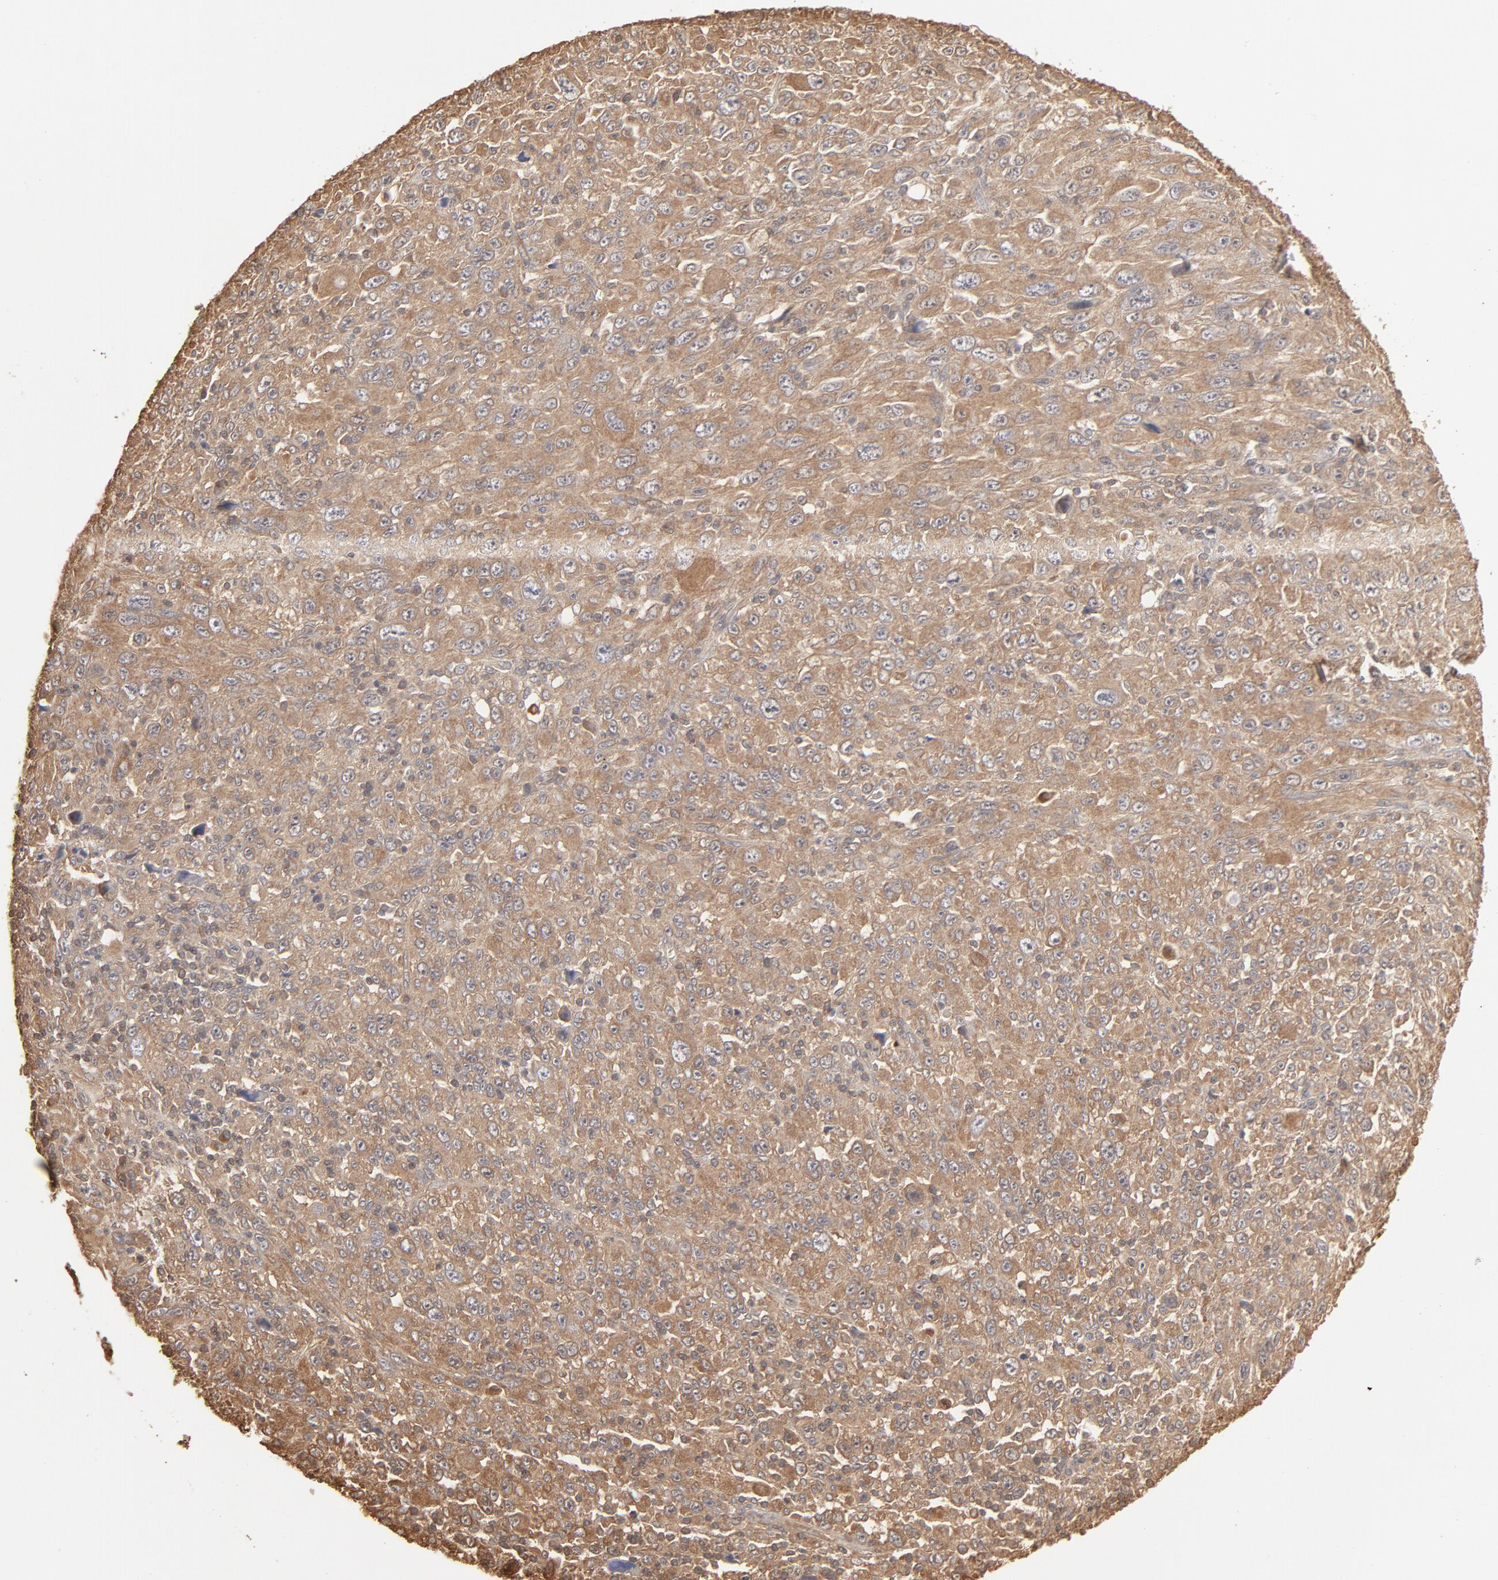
{"staining": {"intensity": "weak", "quantity": ">75%", "location": "cytoplasmic/membranous"}, "tissue": "melanoma", "cell_type": "Tumor cells", "image_type": "cancer", "snomed": [{"axis": "morphology", "description": "Malignant melanoma, Metastatic site"}, {"axis": "topography", "description": "Skin"}], "caption": "Immunohistochemistry of human melanoma exhibits low levels of weak cytoplasmic/membranous positivity in about >75% of tumor cells.", "gene": "PPP2CA", "patient": {"sex": "female", "age": 56}}